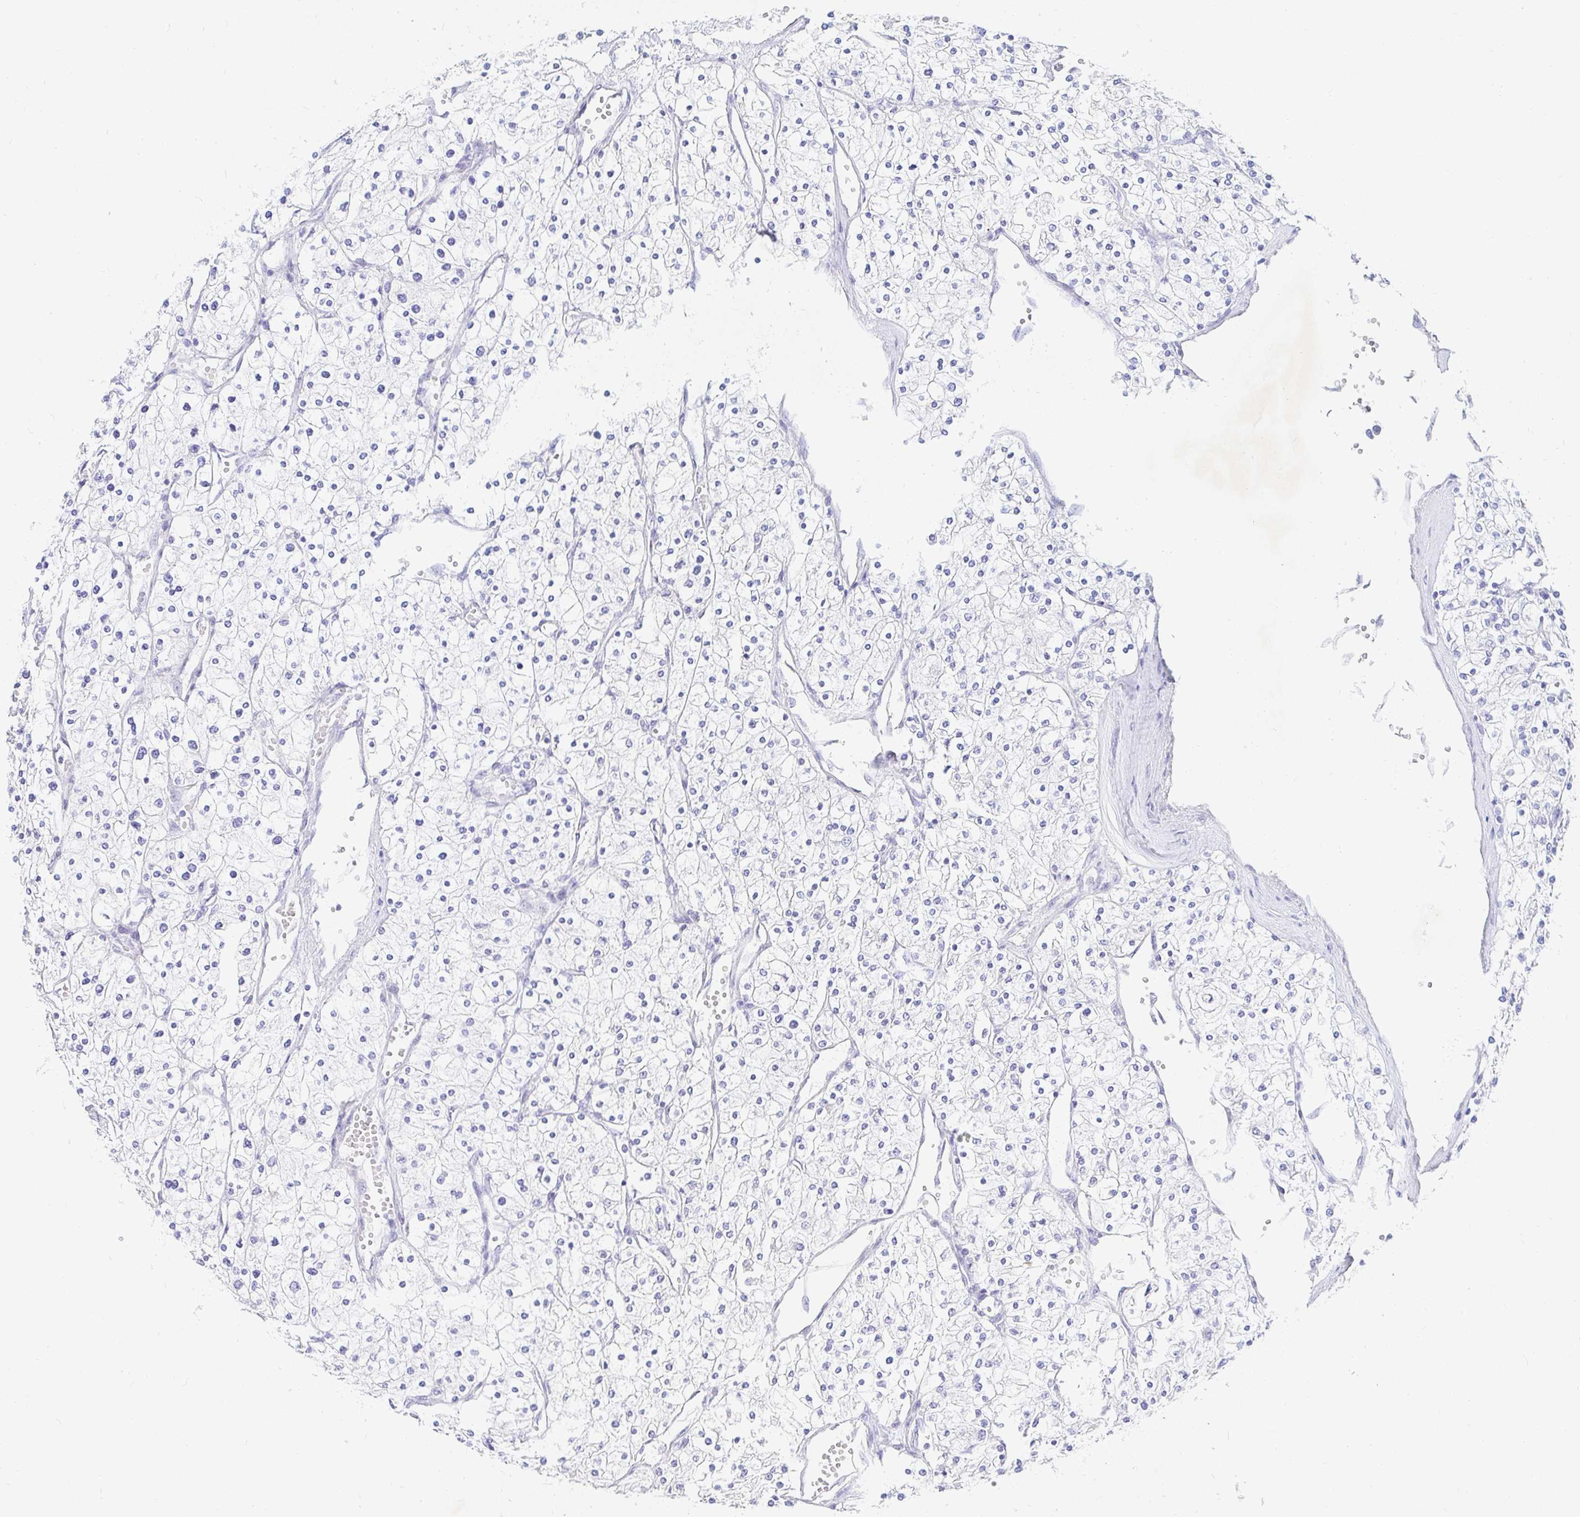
{"staining": {"intensity": "negative", "quantity": "none", "location": "none"}, "tissue": "renal cancer", "cell_type": "Tumor cells", "image_type": "cancer", "snomed": [{"axis": "morphology", "description": "Adenocarcinoma, NOS"}, {"axis": "topography", "description": "Kidney"}], "caption": "Micrograph shows no significant protein positivity in tumor cells of renal adenocarcinoma.", "gene": "NR2E1", "patient": {"sex": "male", "age": 80}}